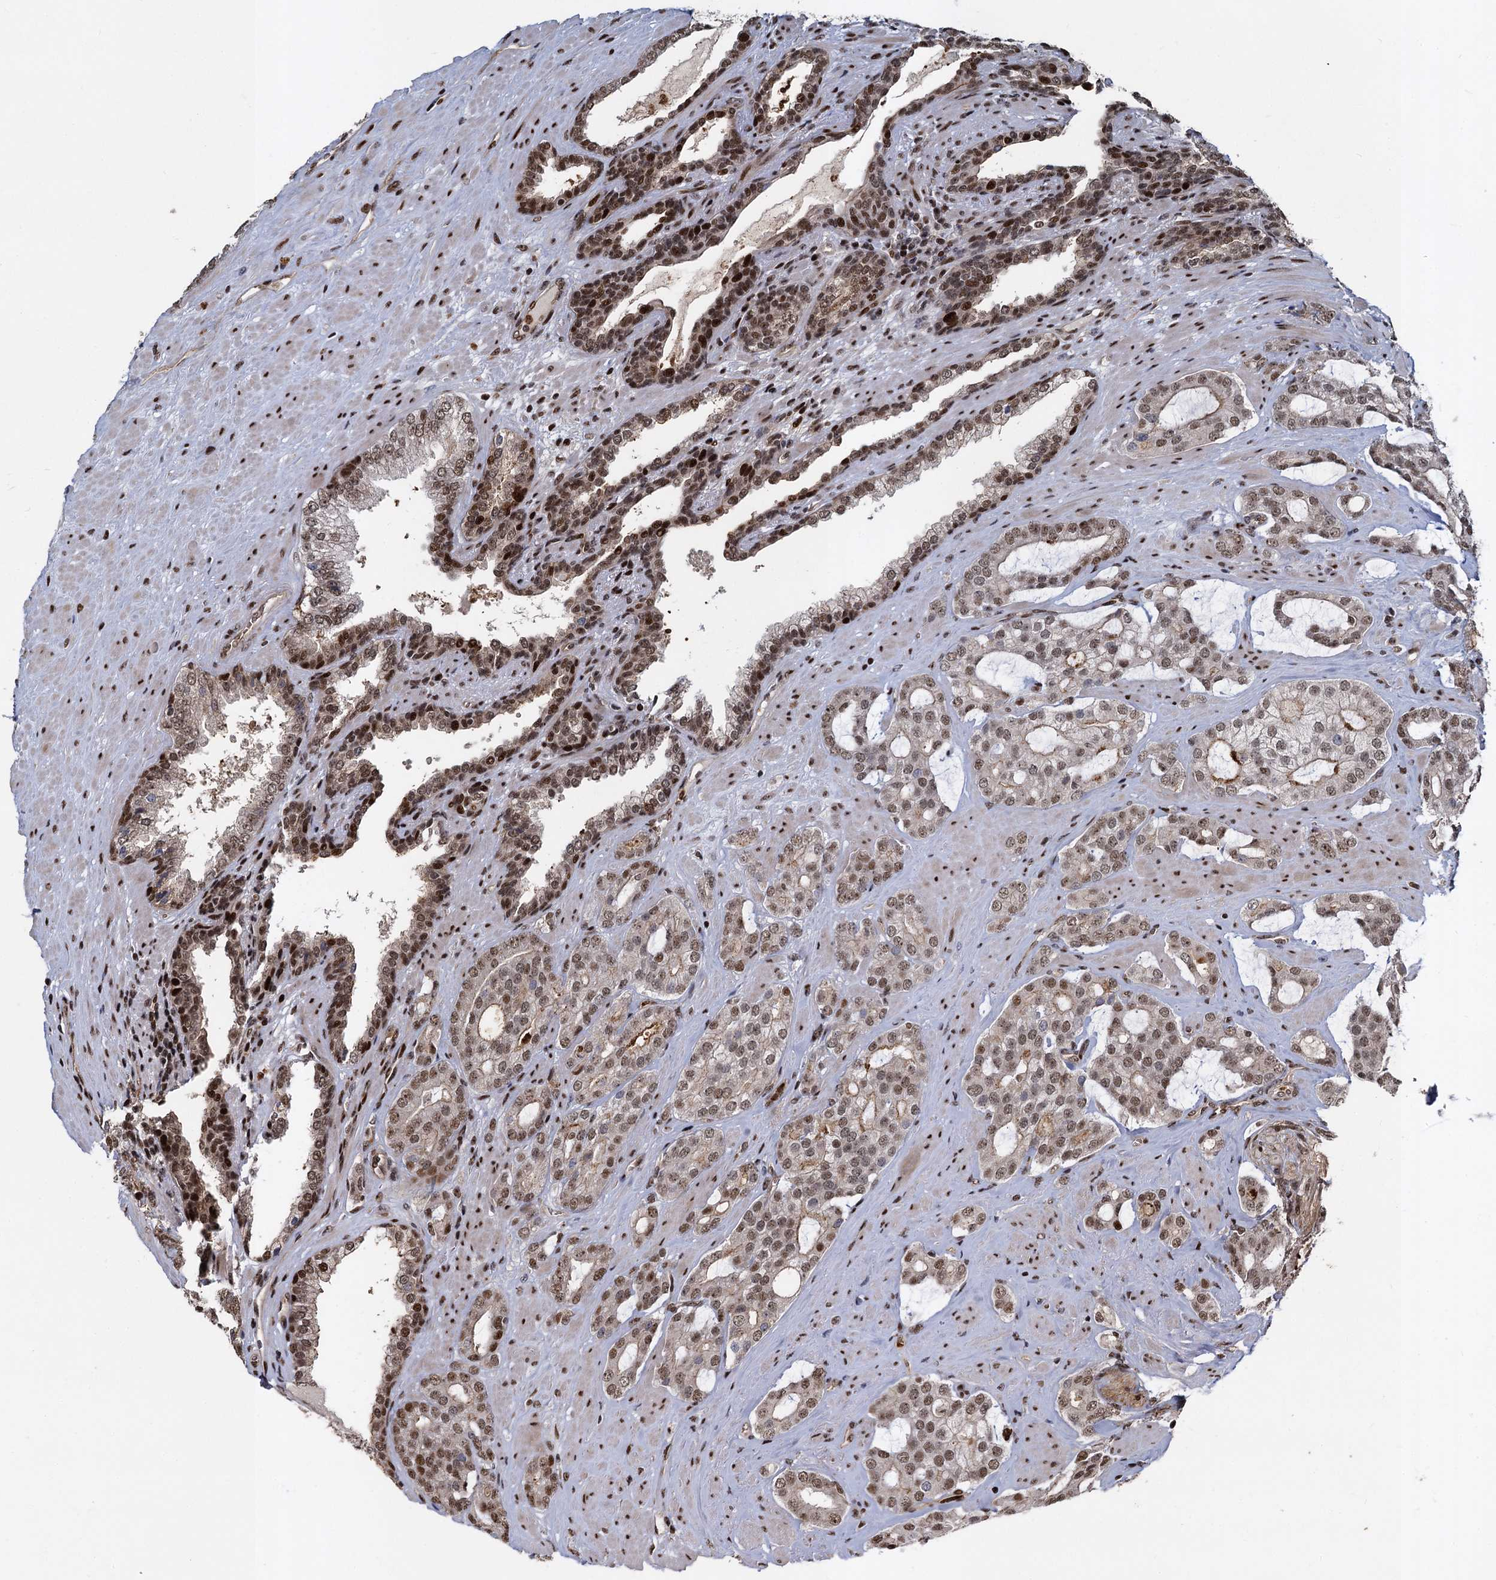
{"staining": {"intensity": "moderate", "quantity": ">75%", "location": "nuclear"}, "tissue": "prostate cancer", "cell_type": "Tumor cells", "image_type": "cancer", "snomed": [{"axis": "morphology", "description": "Adenocarcinoma, High grade"}, {"axis": "topography", "description": "Prostate"}], "caption": "Moderate nuclear expression is present in approximately >75% of tumor cells in prostate cancer (high-grade adenocarcinoma).", "gene": "ANKRD49", "patient": {"sex": "male", "age": 63}}